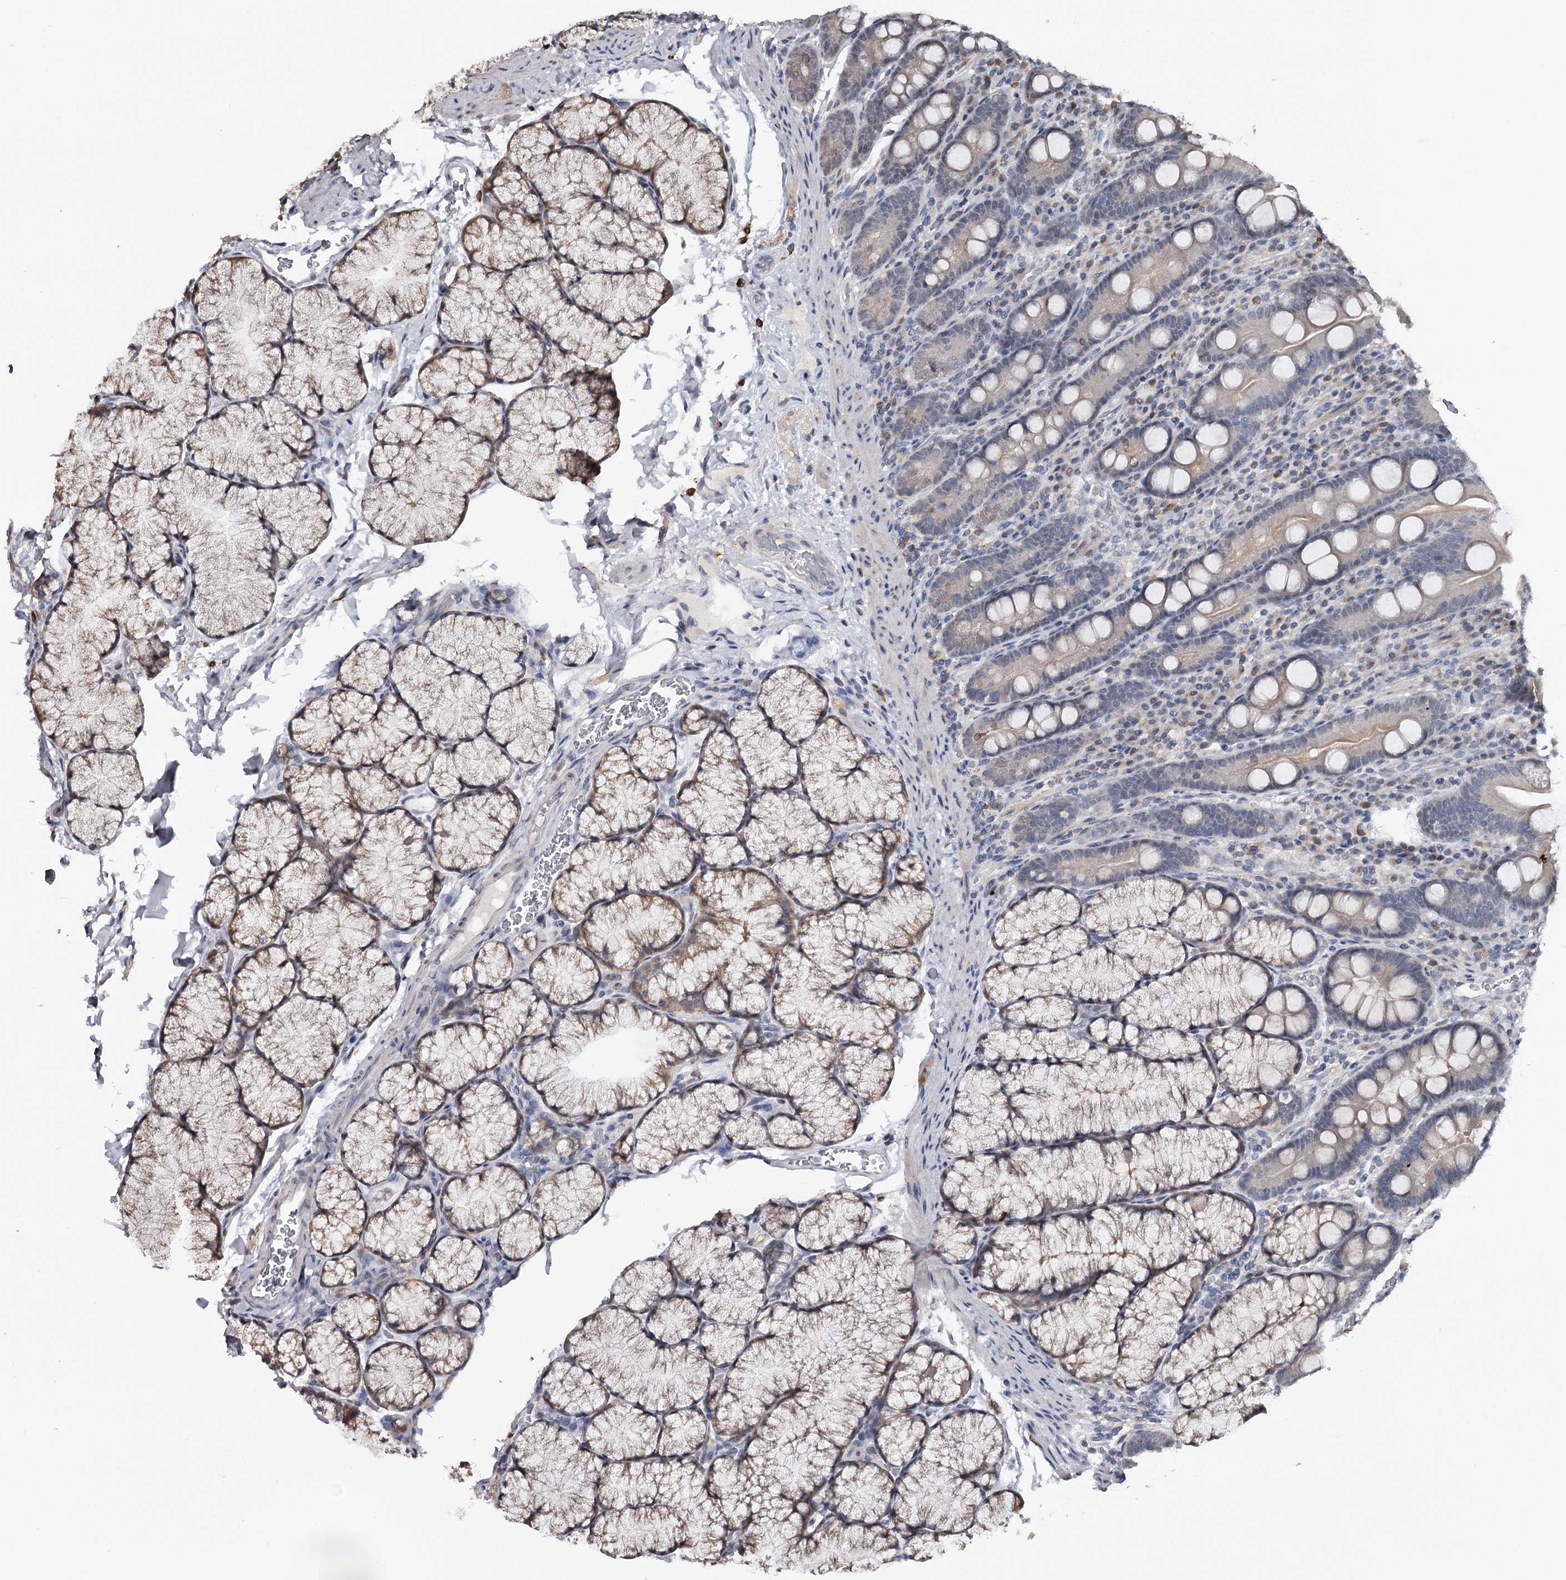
{"staining": {"intensity": "weak", "quantity": "<25%", "location": "cytoplasmic/membranous"}, "tissue": "duodenum", "cell_type": "Glandular cells", "image_type": "normal", "snomed": [{"axis": "morphology", "description": "Normal tissue, NOS"}, {"axis": "topography", "description": "Duodenum"}], "caption": "Immunohistochemistry (IHC) image of normal human duodenum stained for a protein (brown), which shows no staining in glandular cells.", "gene": "GTSF1", "patient": {"sex": "male", "age": 35}}